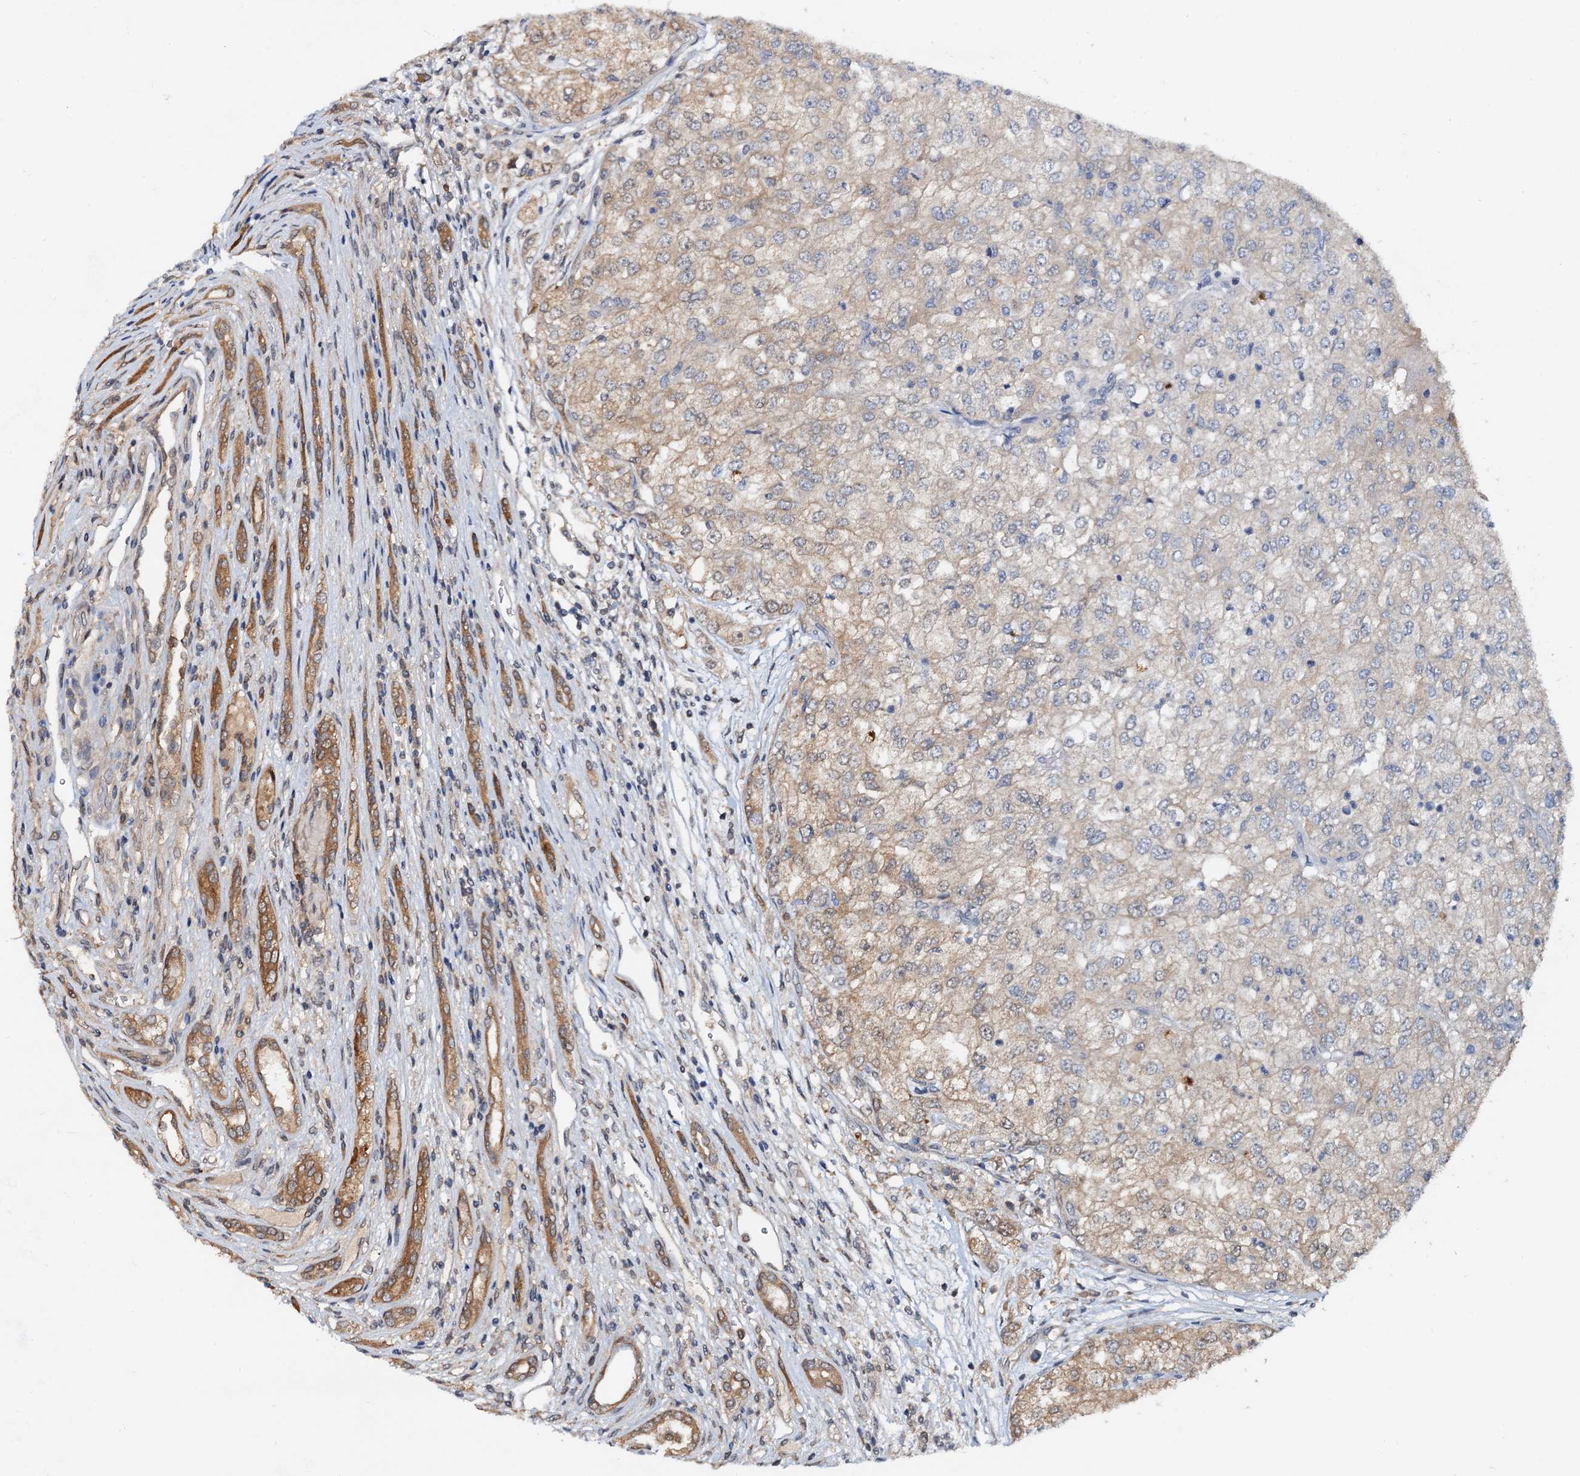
{"staining": {"intensity": "weak", "quantity": "25%-75%", "location": "cytoplasmic/membranous"}, "tissue": "renal cancer", "cell_type": "Tumor cells", "image_type": "cancer", "snomed": [{"axis": "morphology", "description": "Adenocarcinoma, NOS"}, {"axis": "topography", "description": "Kidney"}], "caption": "Immunohistochemical staining of renal cancer (adenocarcinoma) reveals low levels of weak cytoplasmic/membranous expression in about 25%-75% of tumor cells.", "gene": "PTGES3", "patient": {"sex": "female", "age": 54}}